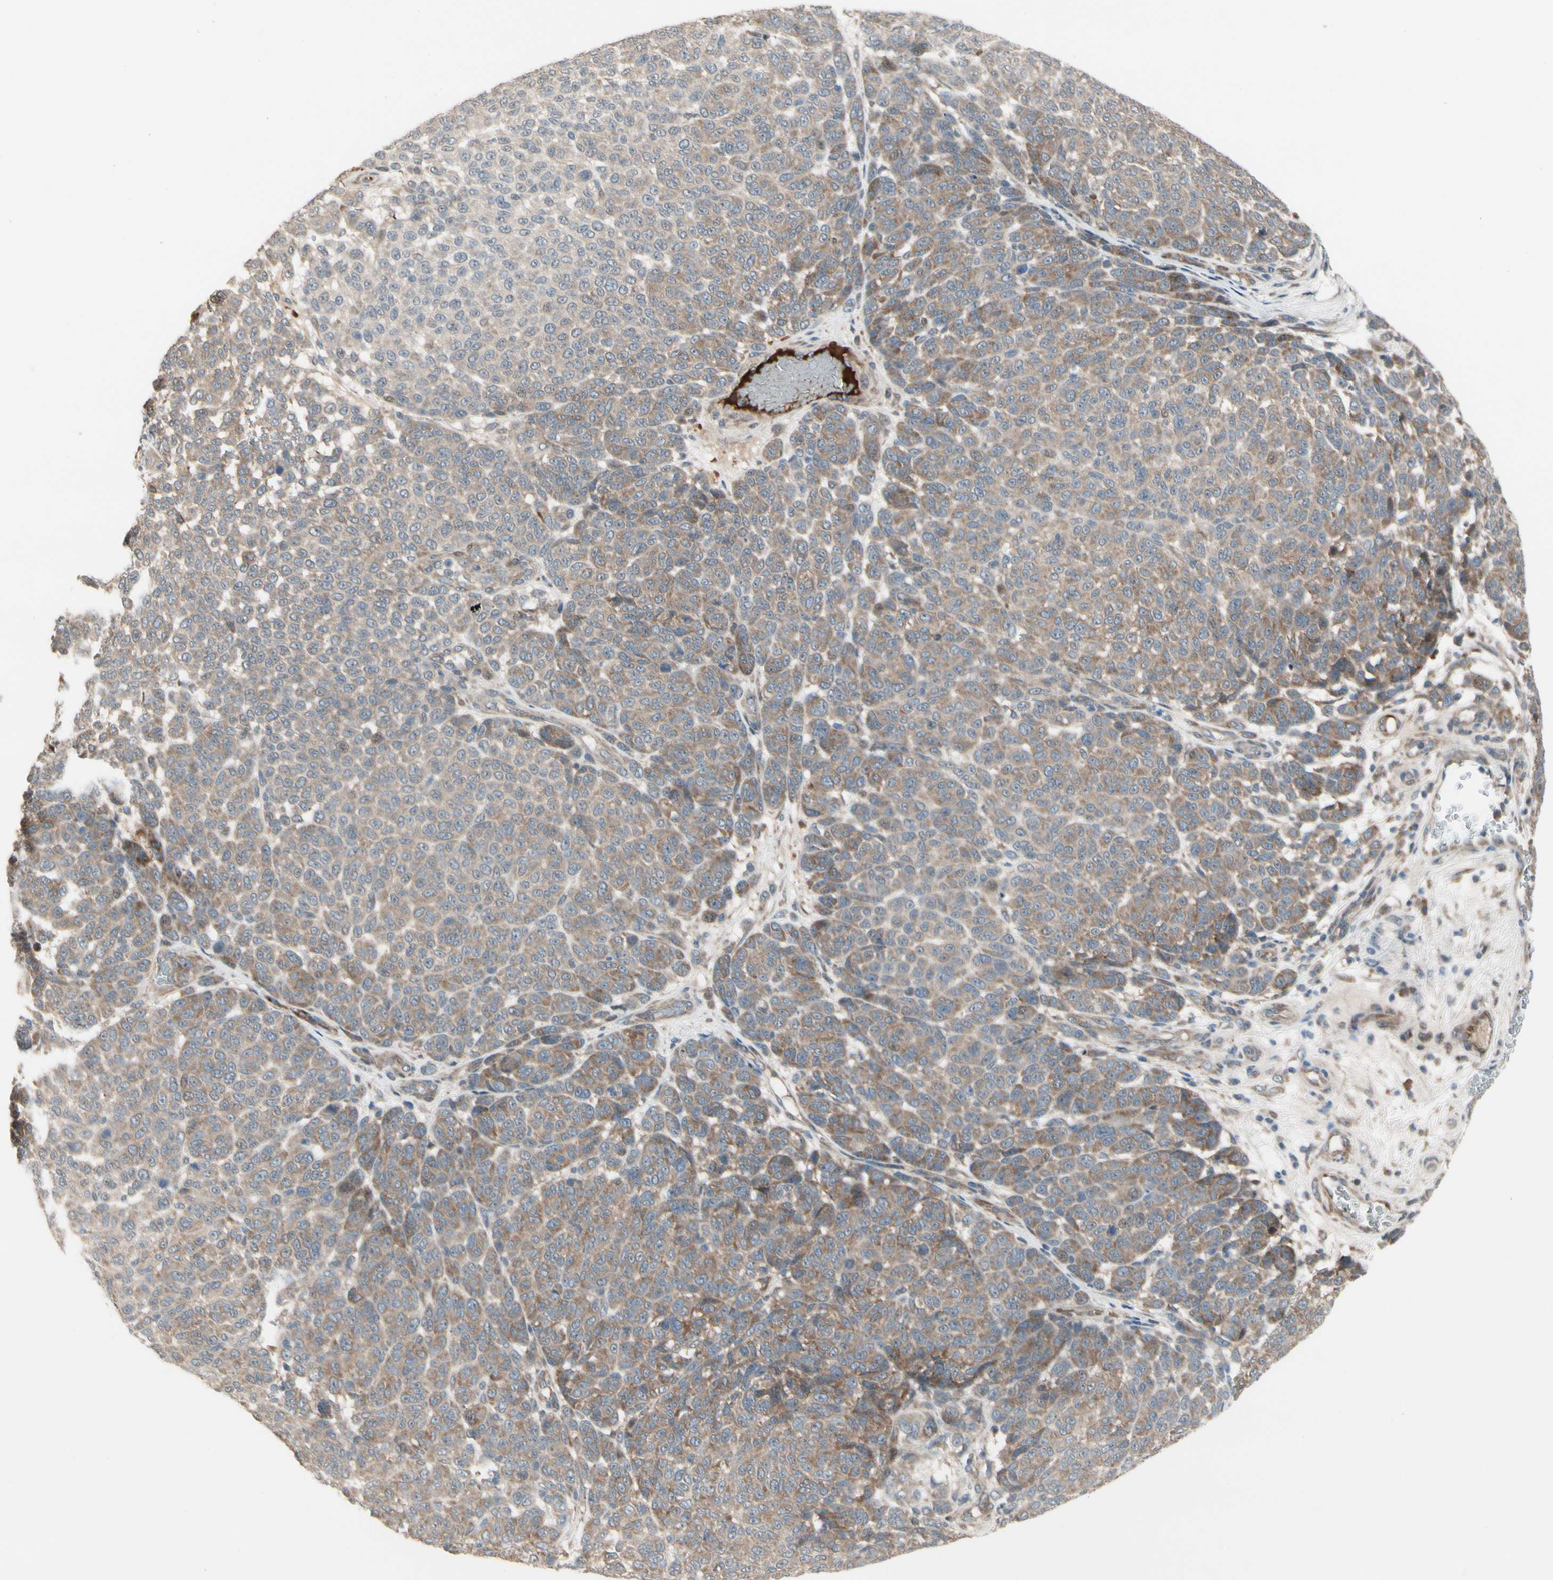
{"staining": {"intensity": "weak", "quantity": ">75%", "location": "cytoplasmic/membranous"}, "tissue": "melanoma", "cell_type": "Tumor cells", "image_type": "cancer", "snomed": [{"axis": "morphology", "description": "Malignant melanoma, NOS"}, {"axis": "topography", "description": "Skin"}], "caption": "An IHC image of tumor tissue is shown. Protein staining in brown highlights weak cytoplasmic/membranous positivity in melanoma within tumor cells.", "gene": "SNX29", "patient": {"sex": "male", "age": 59}}